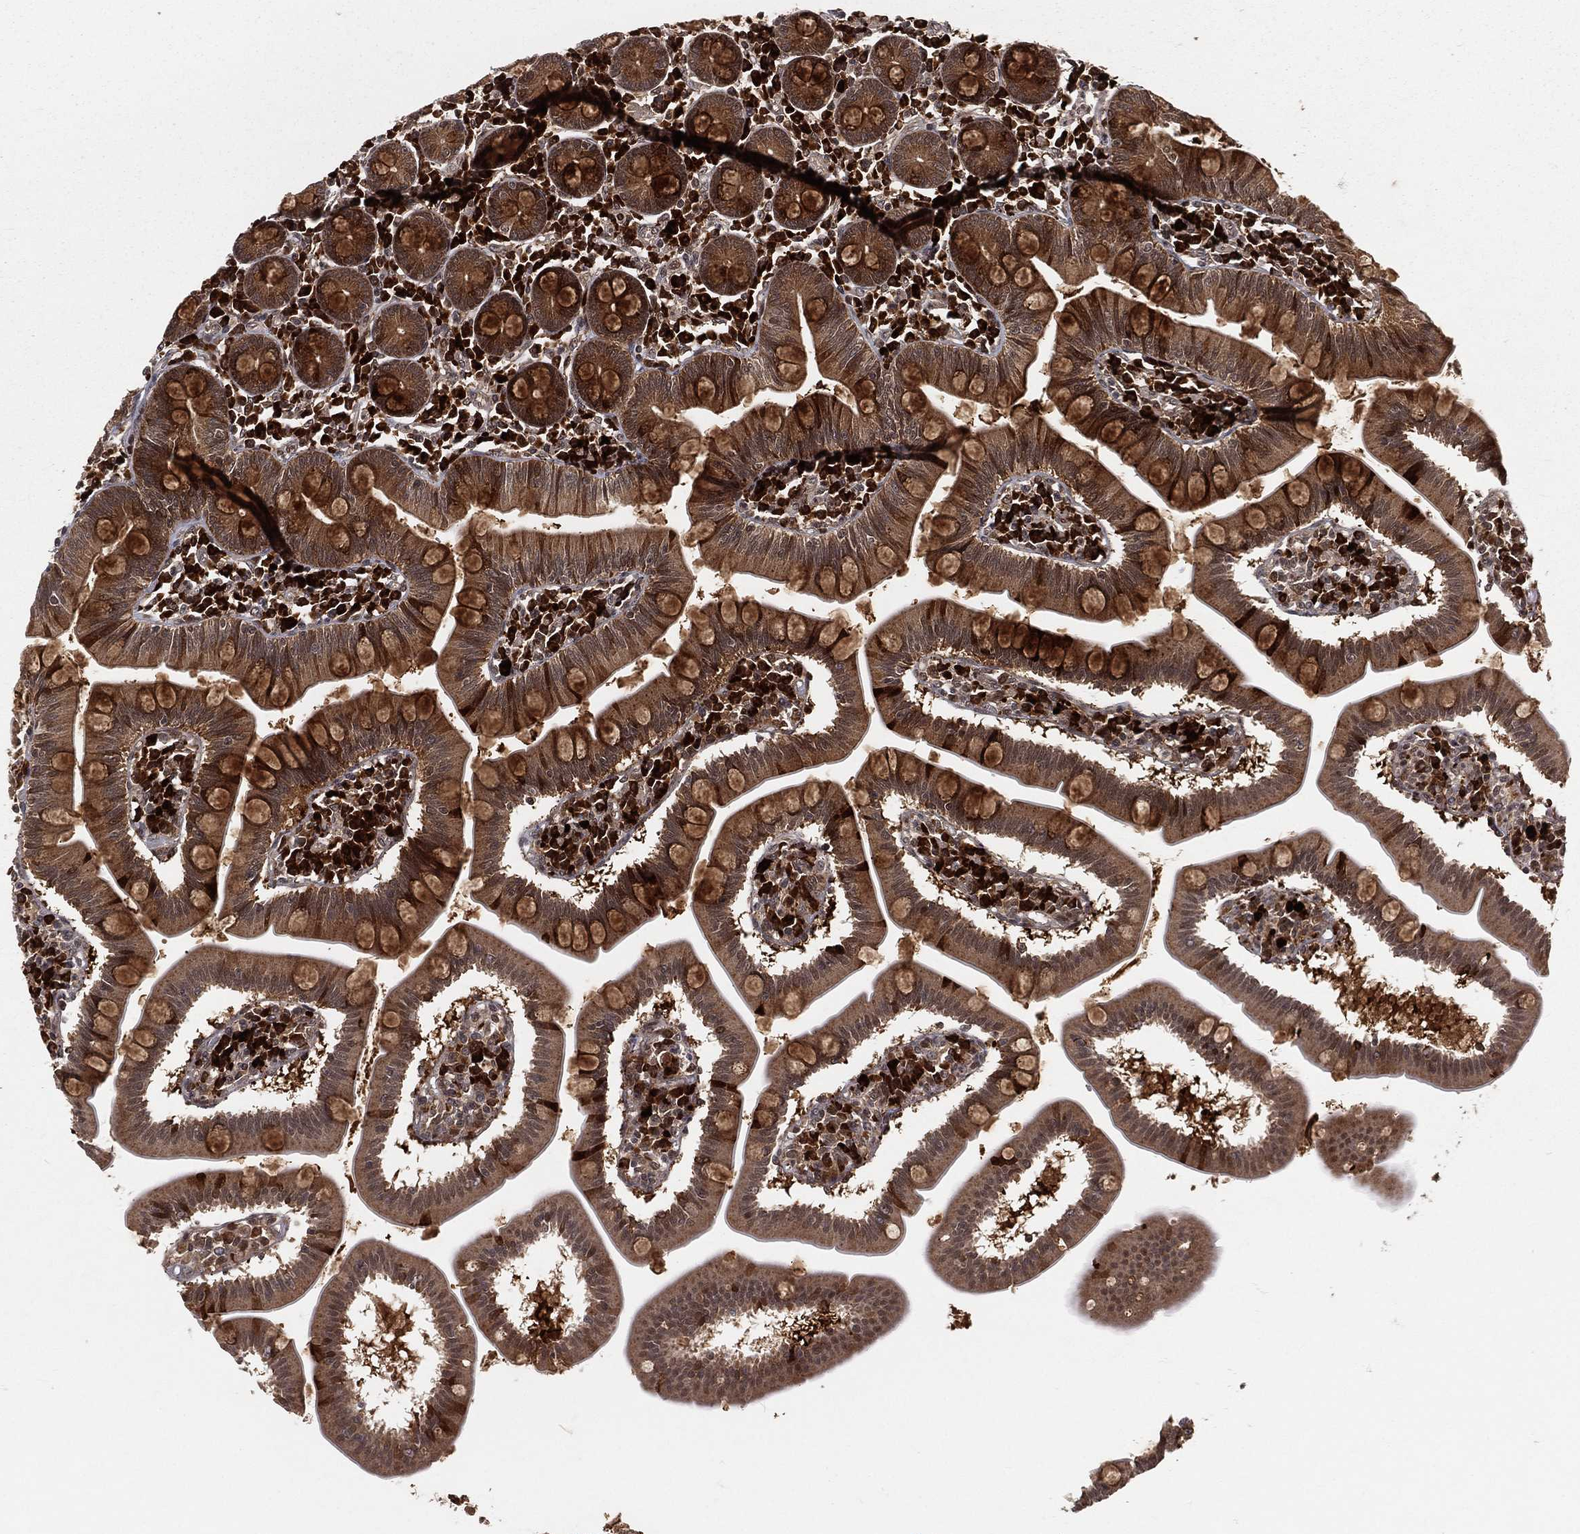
{"staining": {"intensity": "strong", "quantity": "25%-75%", "location": "cytoplasmic/membranous"}, "tissue": "small intestine", "cell_type": "Glandular cells", "image_type": "normal", "snomed": [{"axis": "morphology", "description": "Normal tissue, NOS"}, {"axis": "topography", "description": "Small intestine"}], "caption": "A photomicrograph showing strong cytoplasmic/membranous positivity in about 25%-75% of glandular cells in unremarkable small intestine, as visualized by brown immunohistochemical staining.", "gene": "MDM2", "patient": {"sex": "male", "age": 88}}